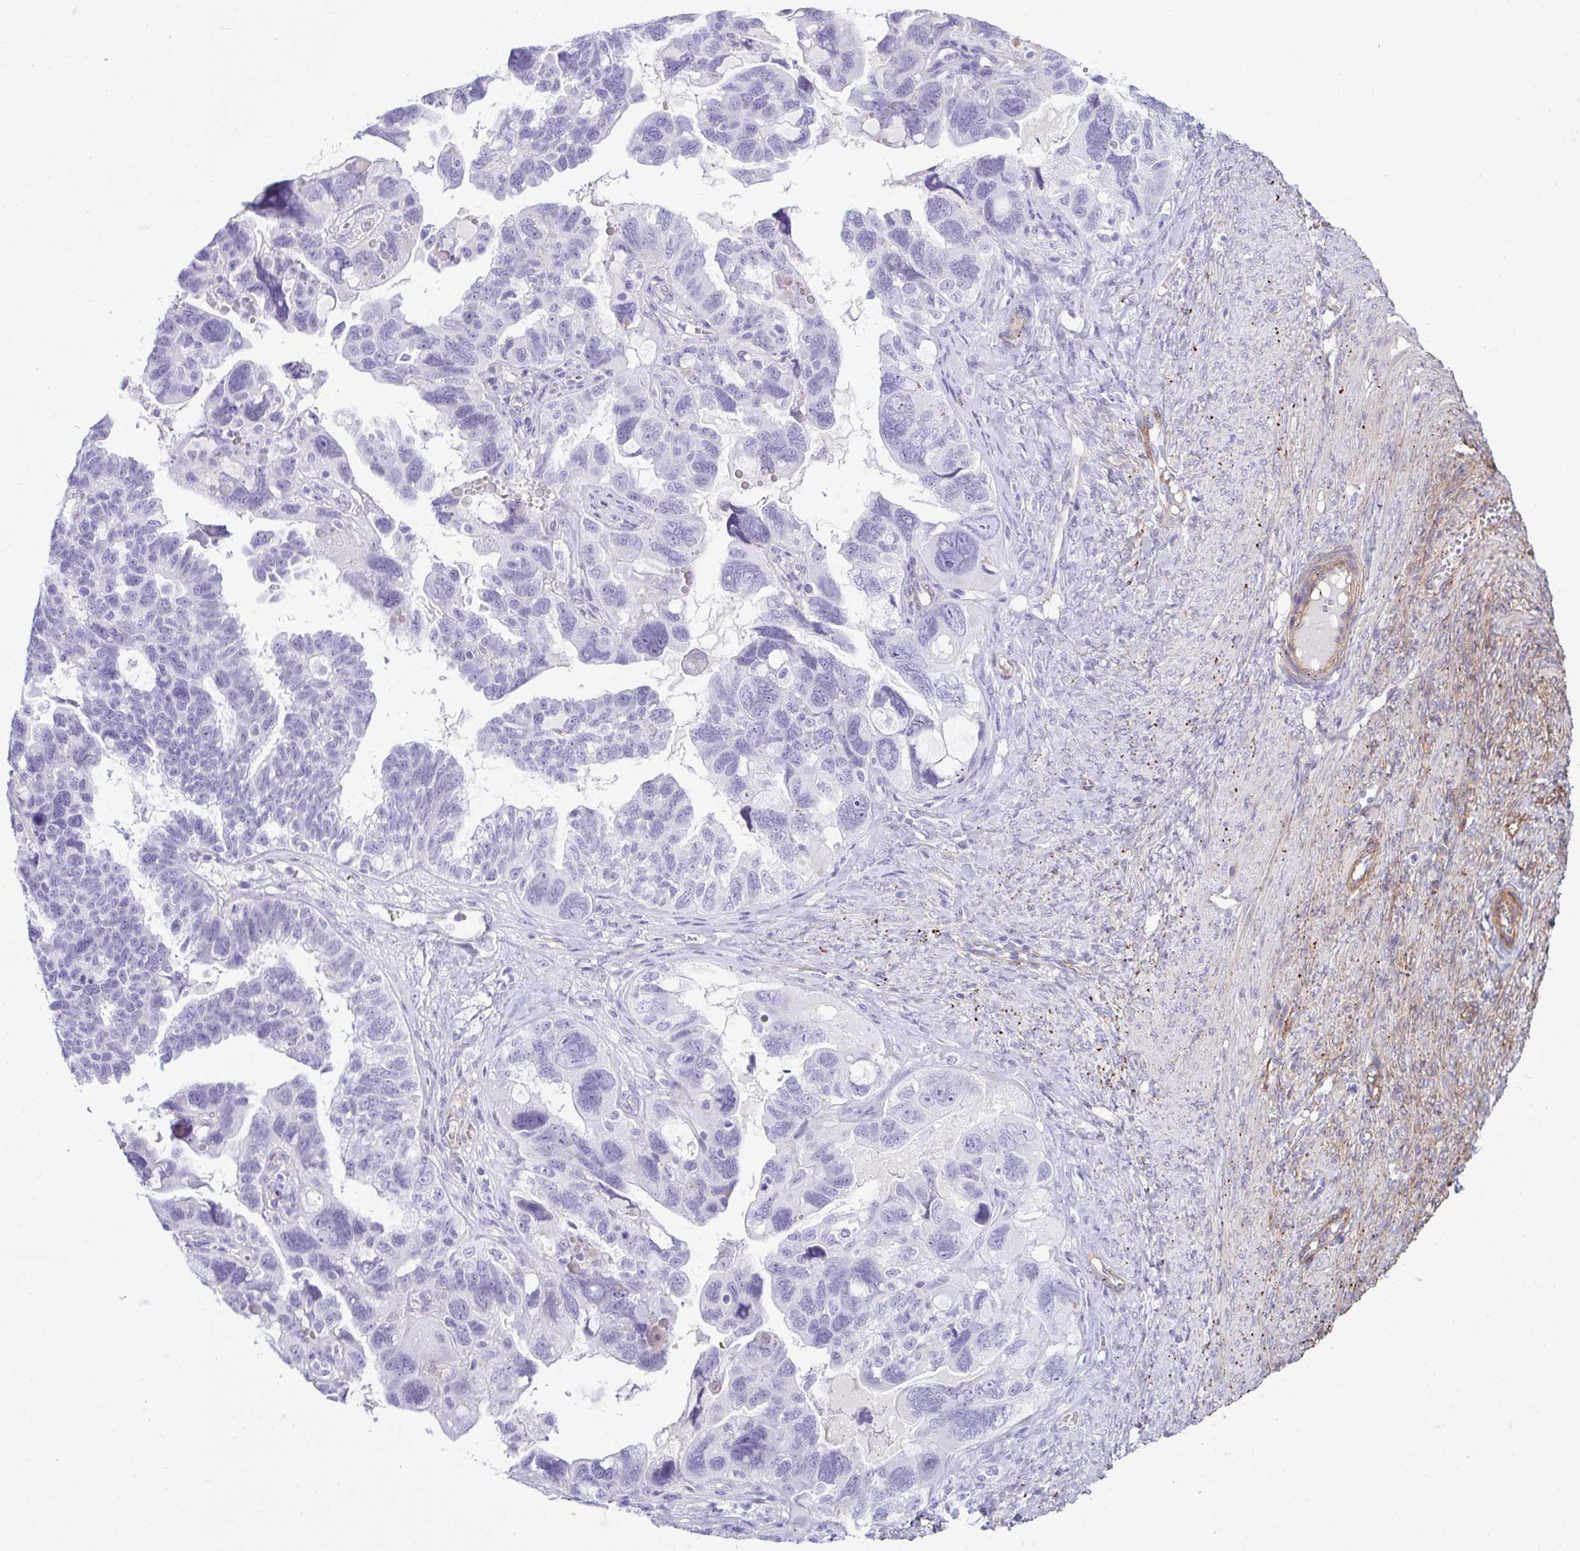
{"staining": {"intensity": "negative", "quantity": "none", "location": "none"}, "tissue": "ovarian cancer", "cell_type": "Tumor cells", "image_type": "cancer", "snomed": [{"axis": "morphology", "description": "Cystadenocarcinoma, serous, NOS"}, {"axis": "topography", "description": "Ovary"}], "caption": "The image reveals no significant positivity in tumor cells of serous cystadenocarcinoma (ovarian). The staining was performed using DAB (3,3'-diaminobenzidine) to visualize the protein expression in brown, while the nuclei were stained in blue with hematoxylin (Magnification: 20x).", "gene": "UBL3", "patient": {"sex": "female", "age": 60}}